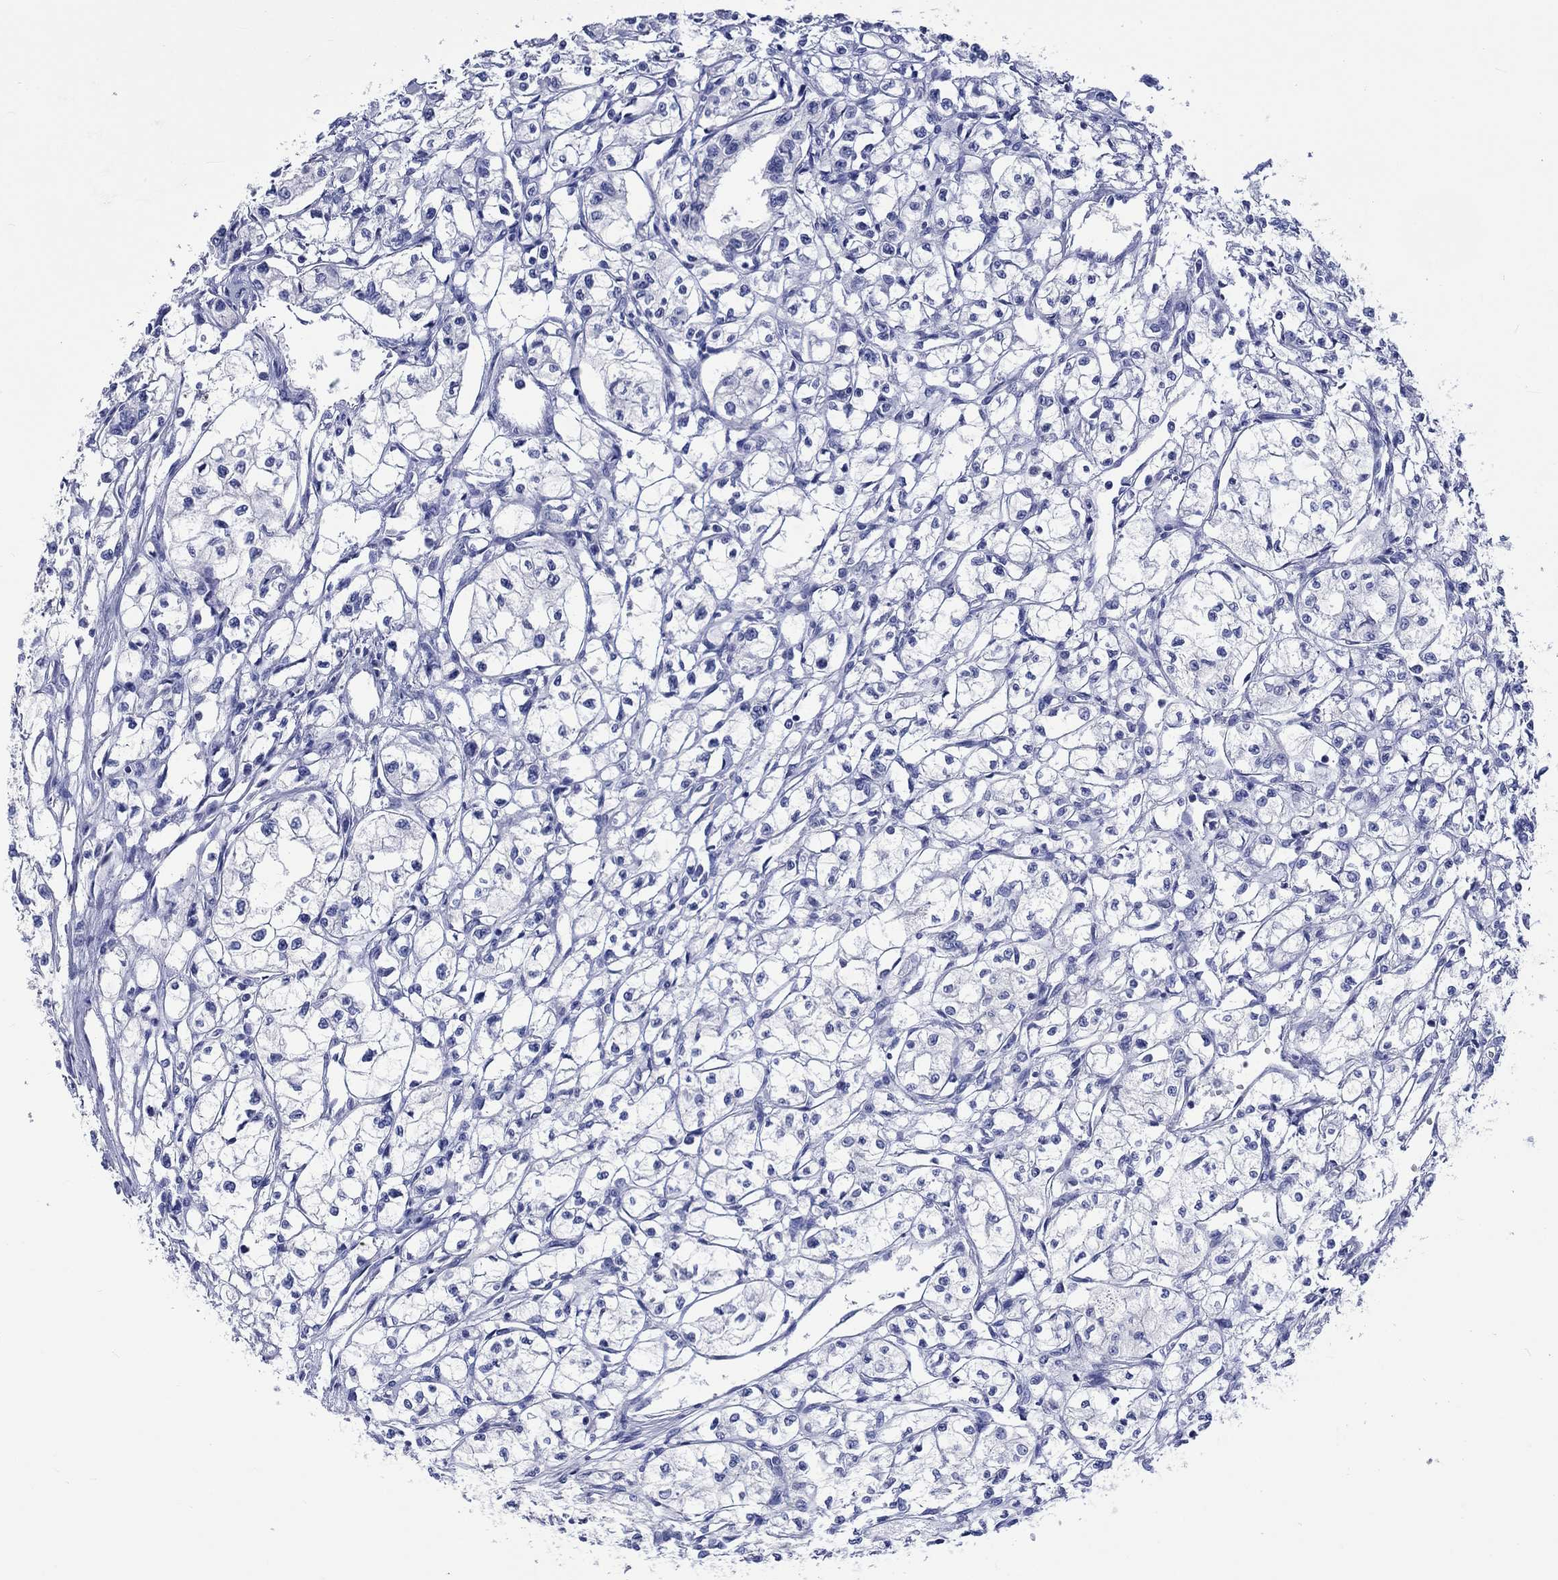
{"staining": {"intensity": "negative", "quantity": "none", "location": "none"}, "tissue": "renal cancer", "cell_type": "Tumor cells", "image_type": "cancer", "snomed": [{"axis": "morphology", "description": "Adenocarcinoma, NOS"}, {"axis": "topography", "description": "Kidney"}], "caption": "Histopathology image shows no protein positivity in tumor cells of renal cancer tissue.", "gene": "TOMM20L", "patient": {"sex": "male", "age": 56}}